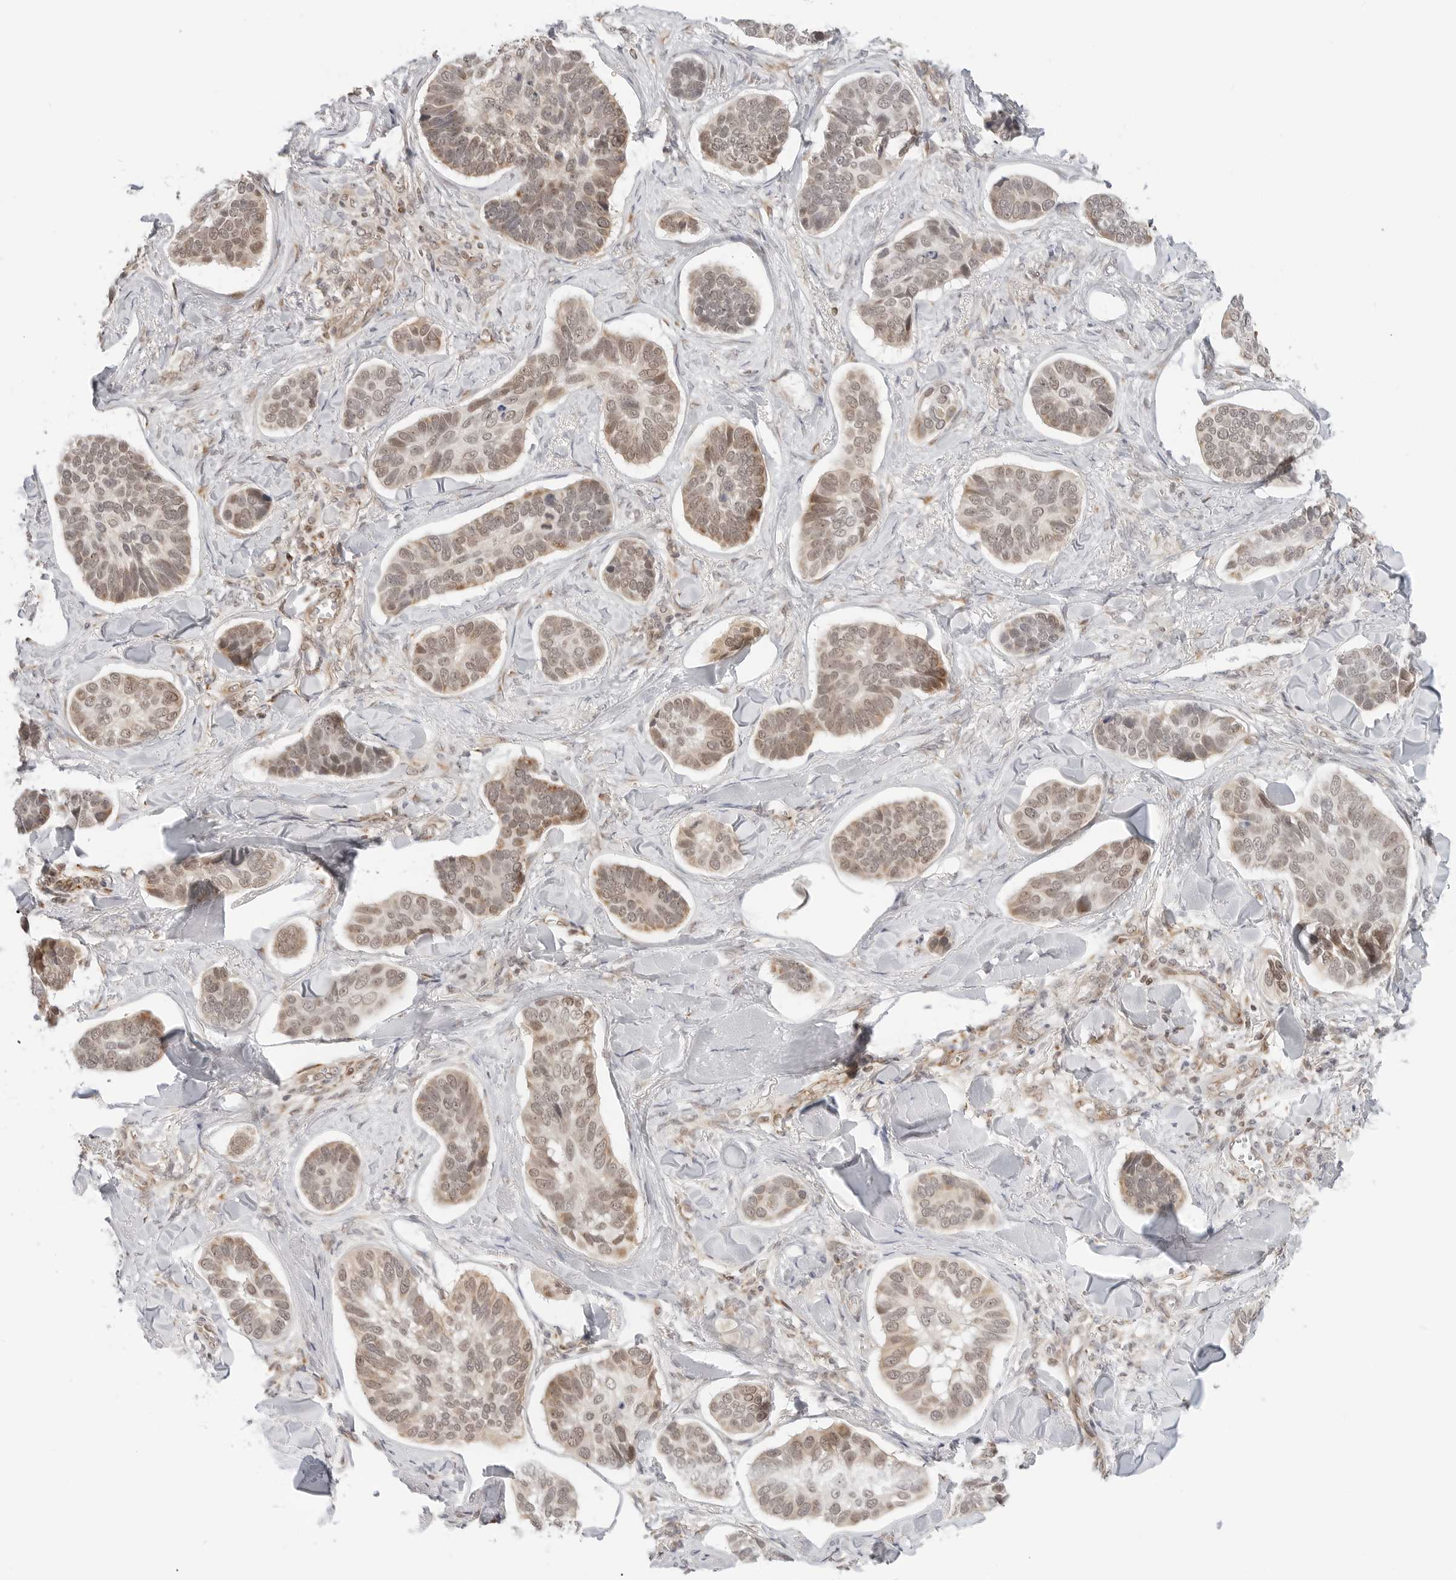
{"staining": {"intensity": "moderate", "quantity": "25%-75%", "location": "cytoplasmic/membranous,nuclear"}, "tissue": "skin cancer", "cell_type": "Tumor cells", "image_type": "cancer", "snomed": [{"axis": "morphology", "description": "Basal cell carcinoma"}, {"axis": "topography", "description": "Skin"}], "caption": "About 25%-75% of tumor cells in human basal cell carcinoma (skin) display moderate cytoplasmic/membranous and nuclear protein positivity as visualized by brown immunohistochemical staining.", "gene": "POLR3GL", "patient": {"sex": "male", "age": 62}}